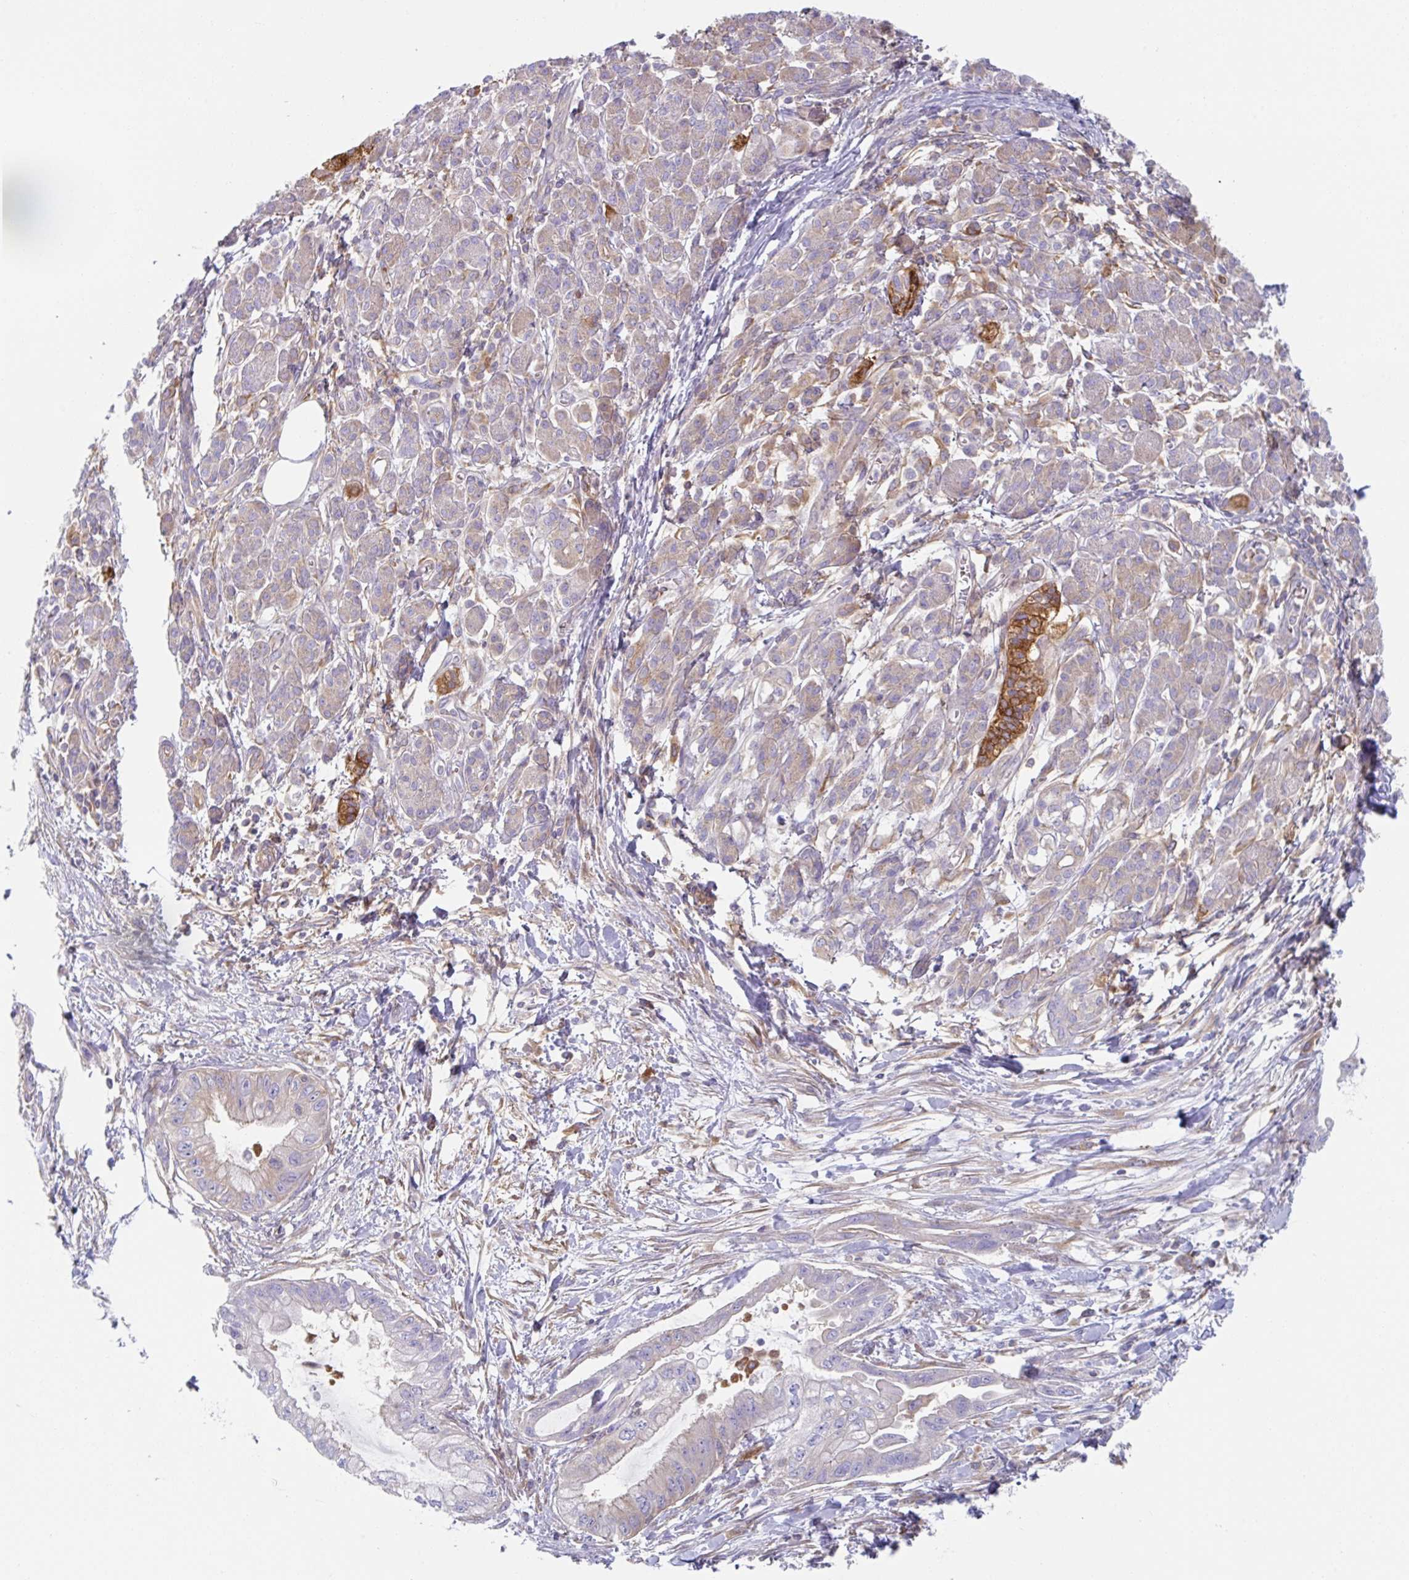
{"staining": {"intensity": "weak", "quantity": "<25%", "location": "cytoplasmic/membranous"}, "tissue": "pancreatic cancer", "cell_type": "Tumor cells", "image_type": "cancer", "snomed": [{"axis": "morphology", "description": "Adenocarcinoma, NOS"}, {"axis": "topography", "description": "Pancreas"}], "caption": "DAB immunohistochemical staining of pancreatic cancer shows no significant staining in tumor cells.", "gene": "AMPD2", "patient": {"sex": "male", "age": 48}}